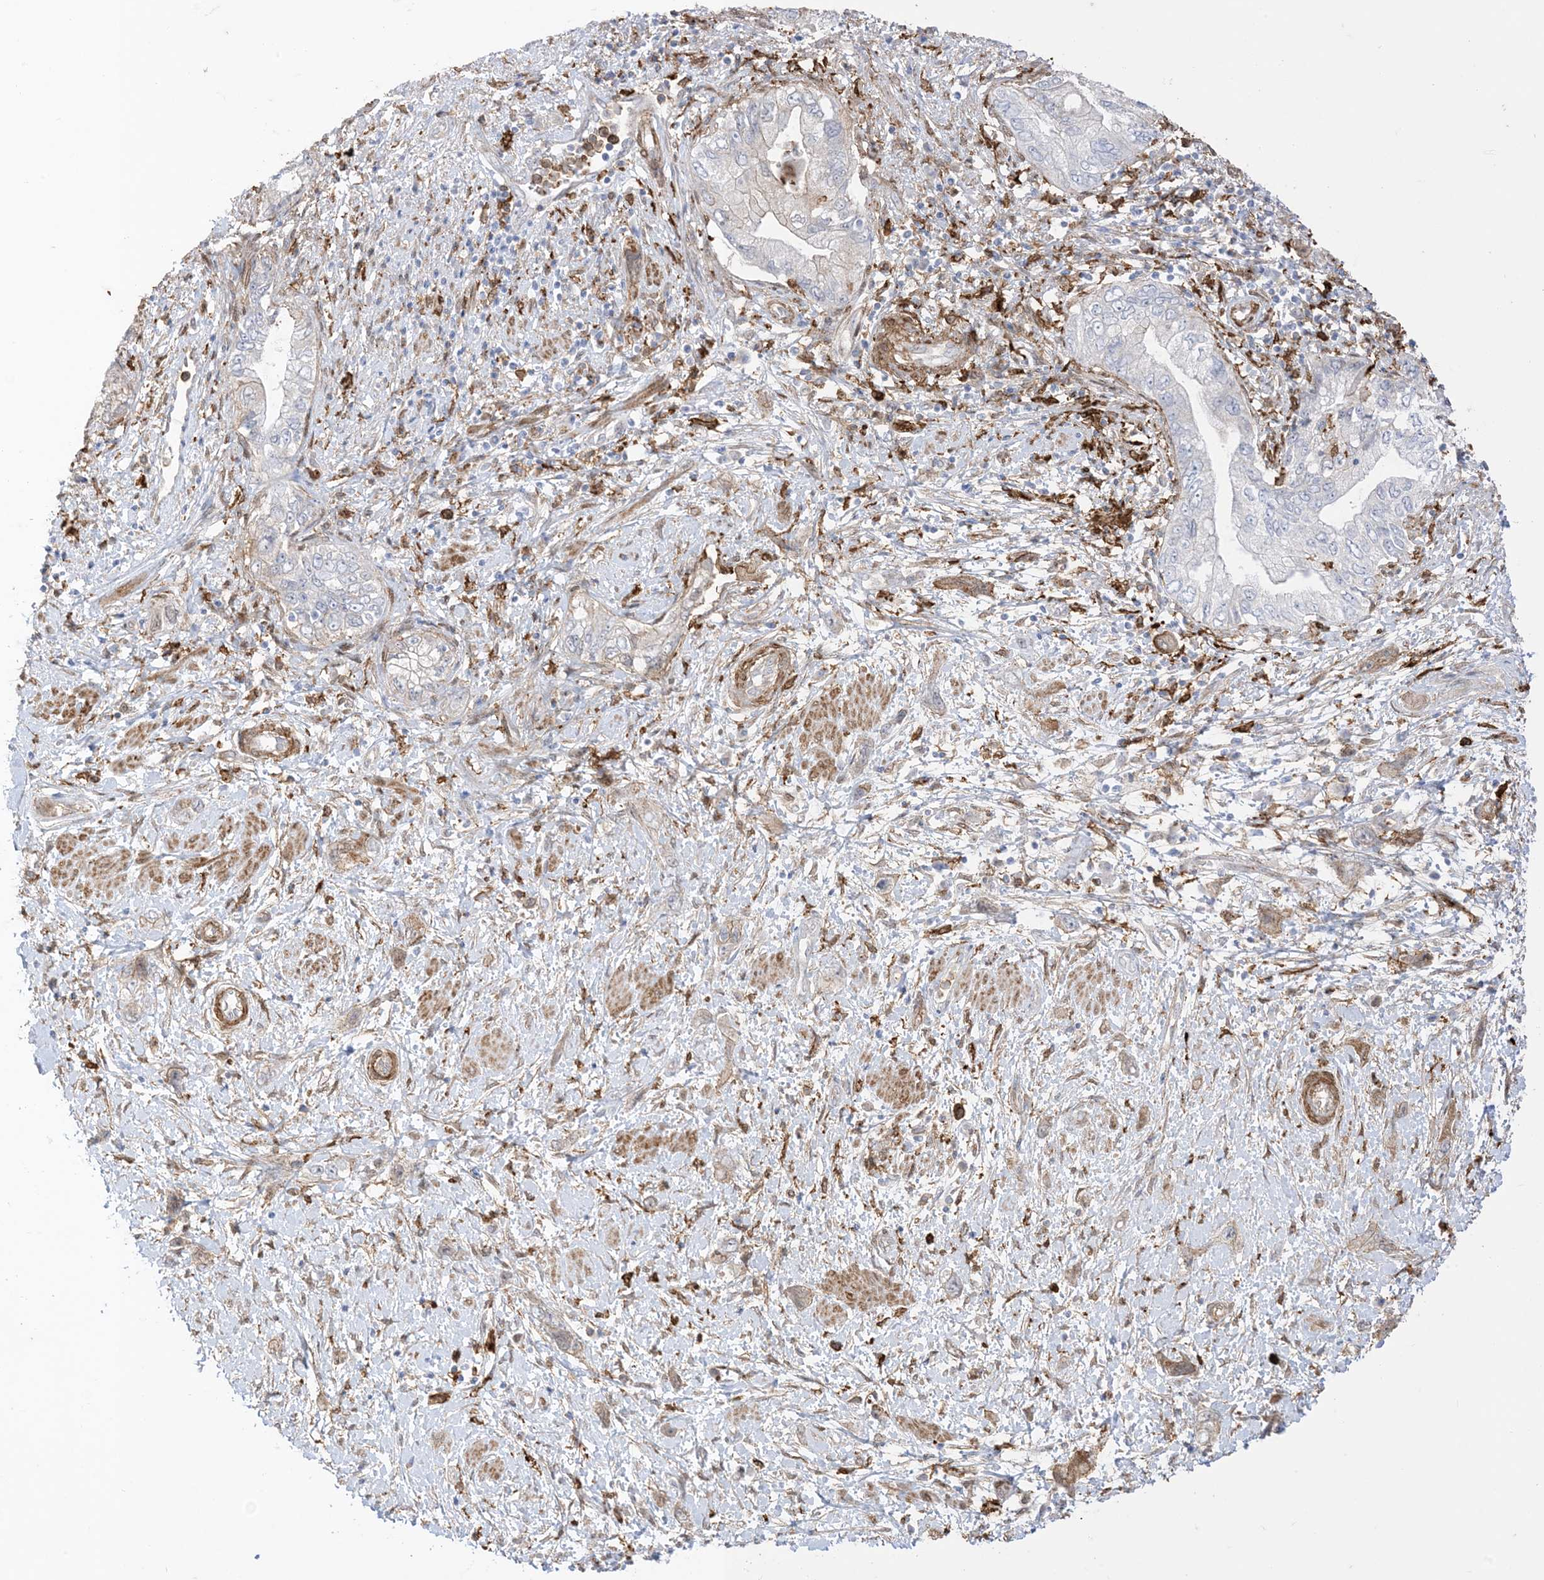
{"staining": {"intensity": "weak", "quantity": "25%-75%", "location": "cytoplasmic/membranous"}, "tissue": "pancreatic cancer", "cell_type": "Tumor cells", "image_type": "cancer", "snomed": [{"axis": "morphology", "description": "Adenocarcinoma, NOS"}, {"axis": "topography", "description": "Pancreas"}], "caption": "High-power microscopy captured an immunohistochemistry (IHC) micrograph of pancreatic adenocarcinoma, revealing weak cytoplasmic/membranous expression in about 25%-75% of tumor cells. Using DAB (brown) and hematoxylin (blue) stains, captured at high magnification using brightfield microscopy.", "gene": "GSN", "patient": {"sex": "female", "age": 73}}